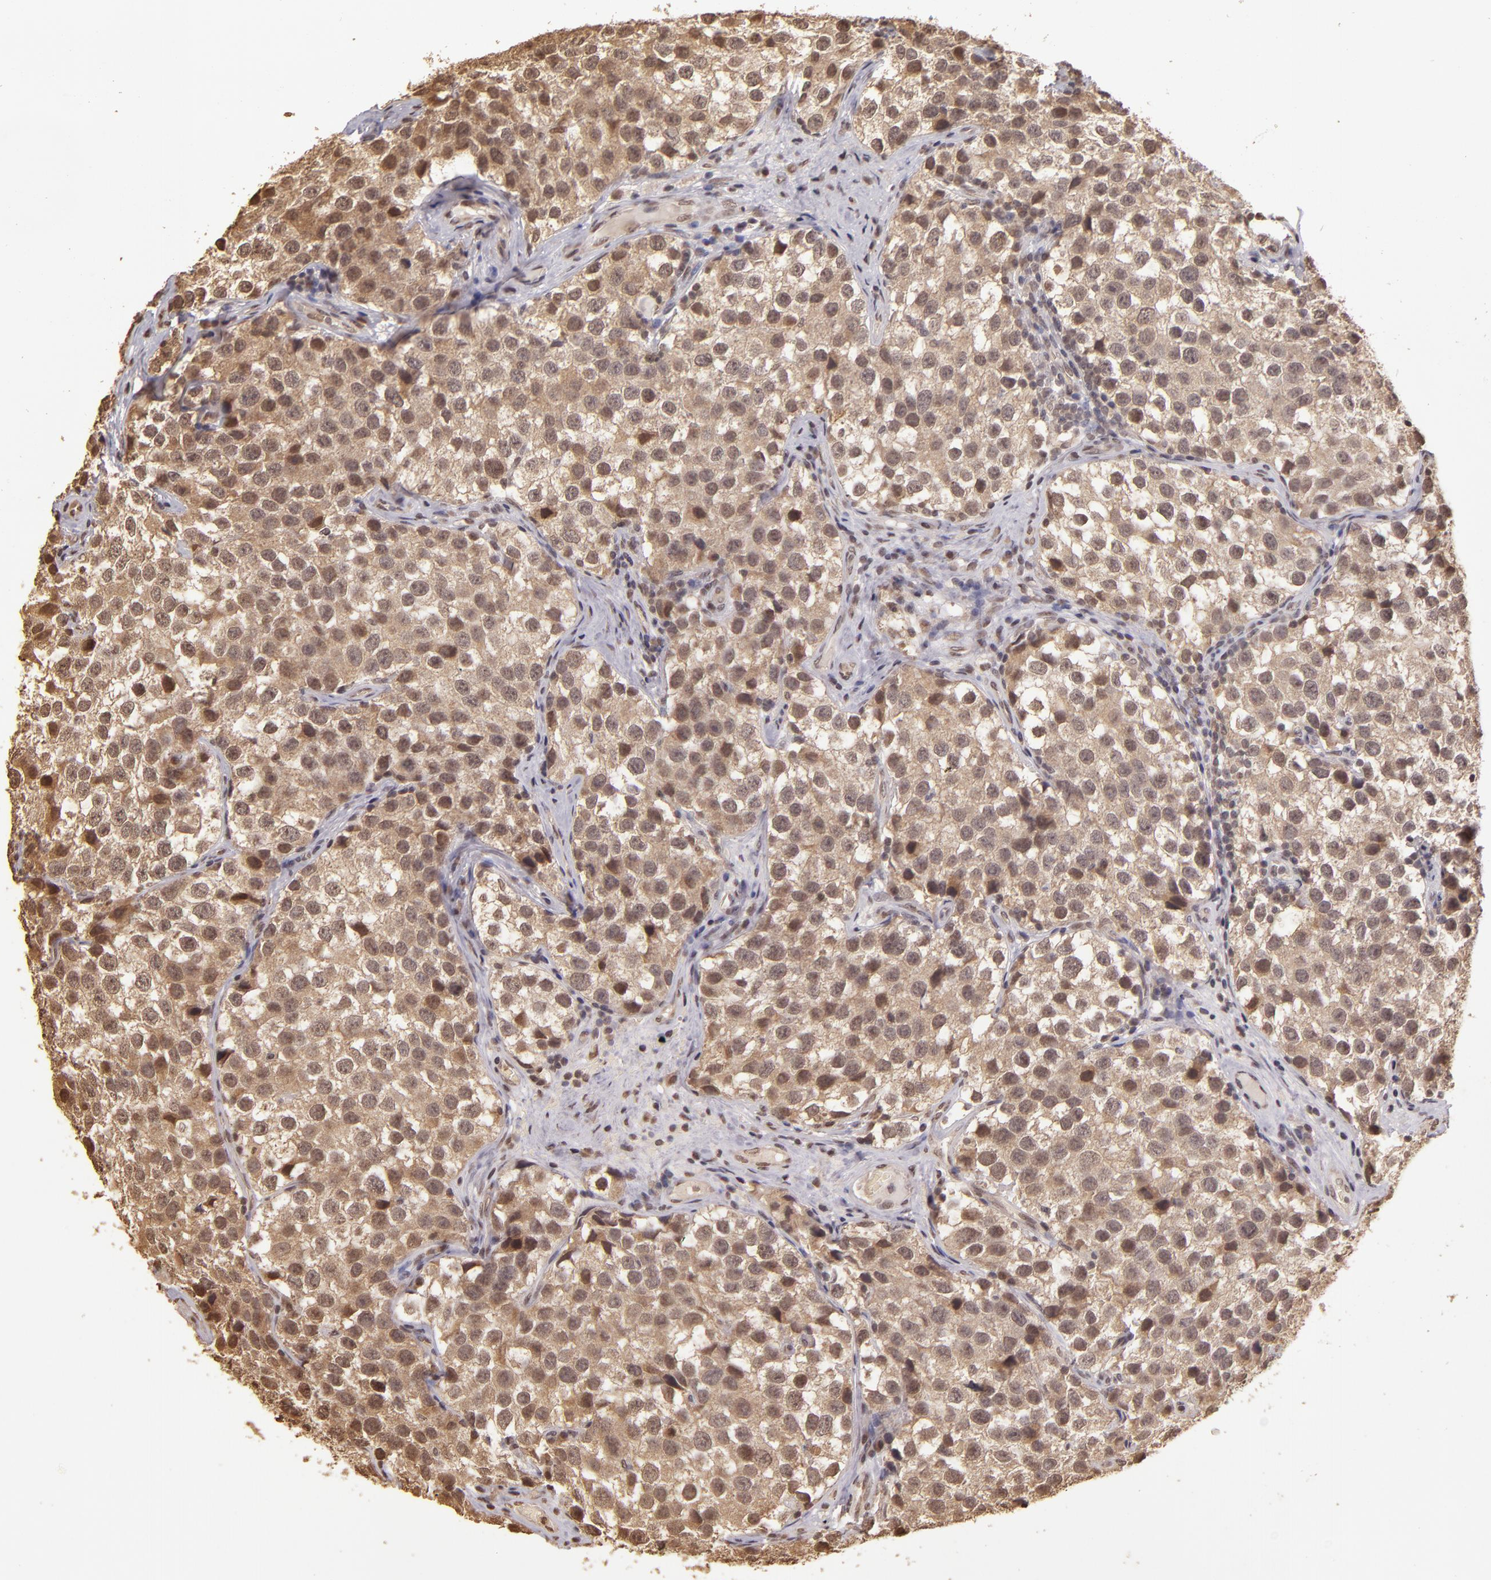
{"staining": {"intensity": "weak", "quantity": ">75%", "location": "cytoplasmic/membranous,nuclear"}, "tissue": "testis cancer", "cell_type": "Tumor cells", "image_type": "cancer", "snomed": [{"axis": "morphology", "description": "Seminoma, NOS"}, {"axis": "topography", "description": "Testis"}], "caption": "Testis cancer tissue exhibits weak cytoplasmic/membranous and nuclear expression in about >75% of tumor cells, visualized by immunohistochemistry. (DAB (3,3'-diaminobenzidine) IHC, brown staining for protein, blue staining for nuclei).", "gene": "CUL1", "patient": {"sex": "male", "age": 39}}